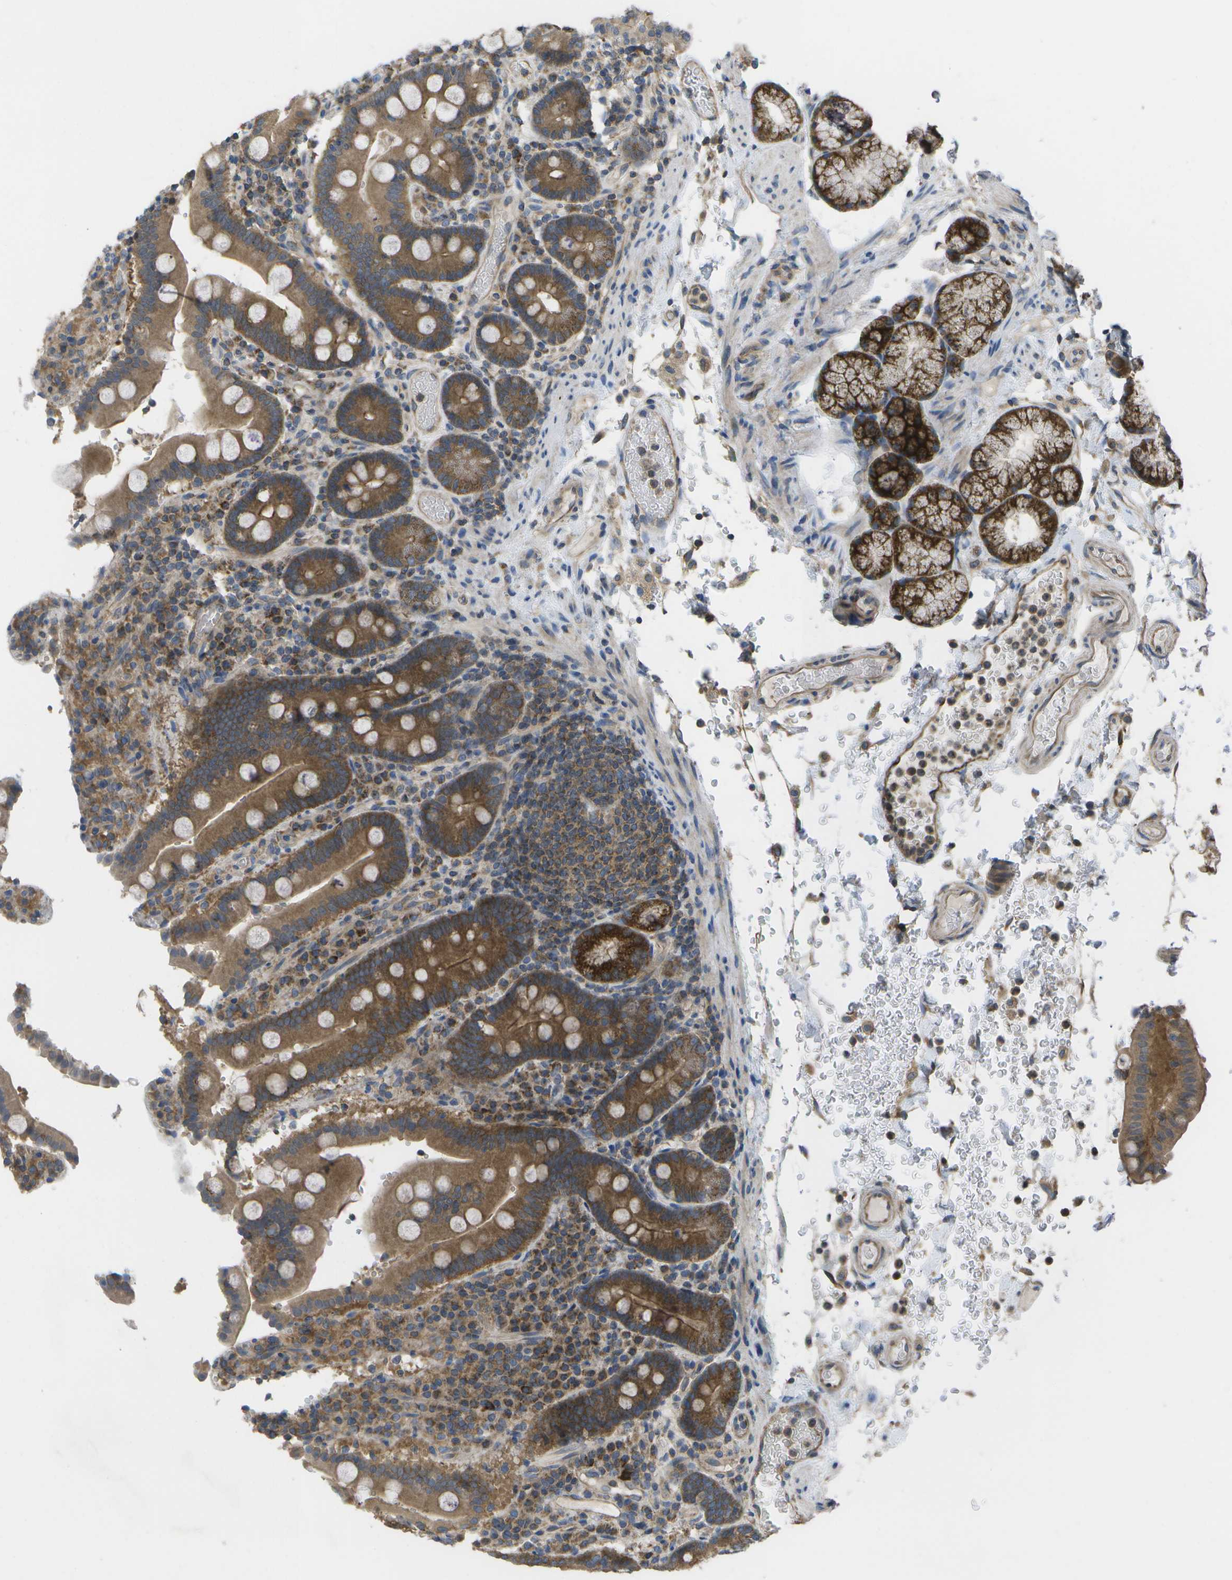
{"staining": {"intensity": "strong", "quantity": ">75%", "location": "cytoplasmic/membranous"}, "tissue": "duodenum", "cell_type": "Glandular cells", "image_type": "normal", "snomed": [{"axis": "morphology", "description": "Normal tissue, NOS"}, {"axis": "topography", "description": "Small intestine, NOS"}], "caption": "Duodenum stained with DAB IHC displays high levels of strong cytoplasmic/membranous expression in approximately >75% of glandular cells. The staining was performed using DAB to visualize the protein expression in brown, while the nuclei were stained in blue with hematoxylin (Magnification: 20x).", "gene": "DPM3", "patient": {"sex": "female", "age": 71}}